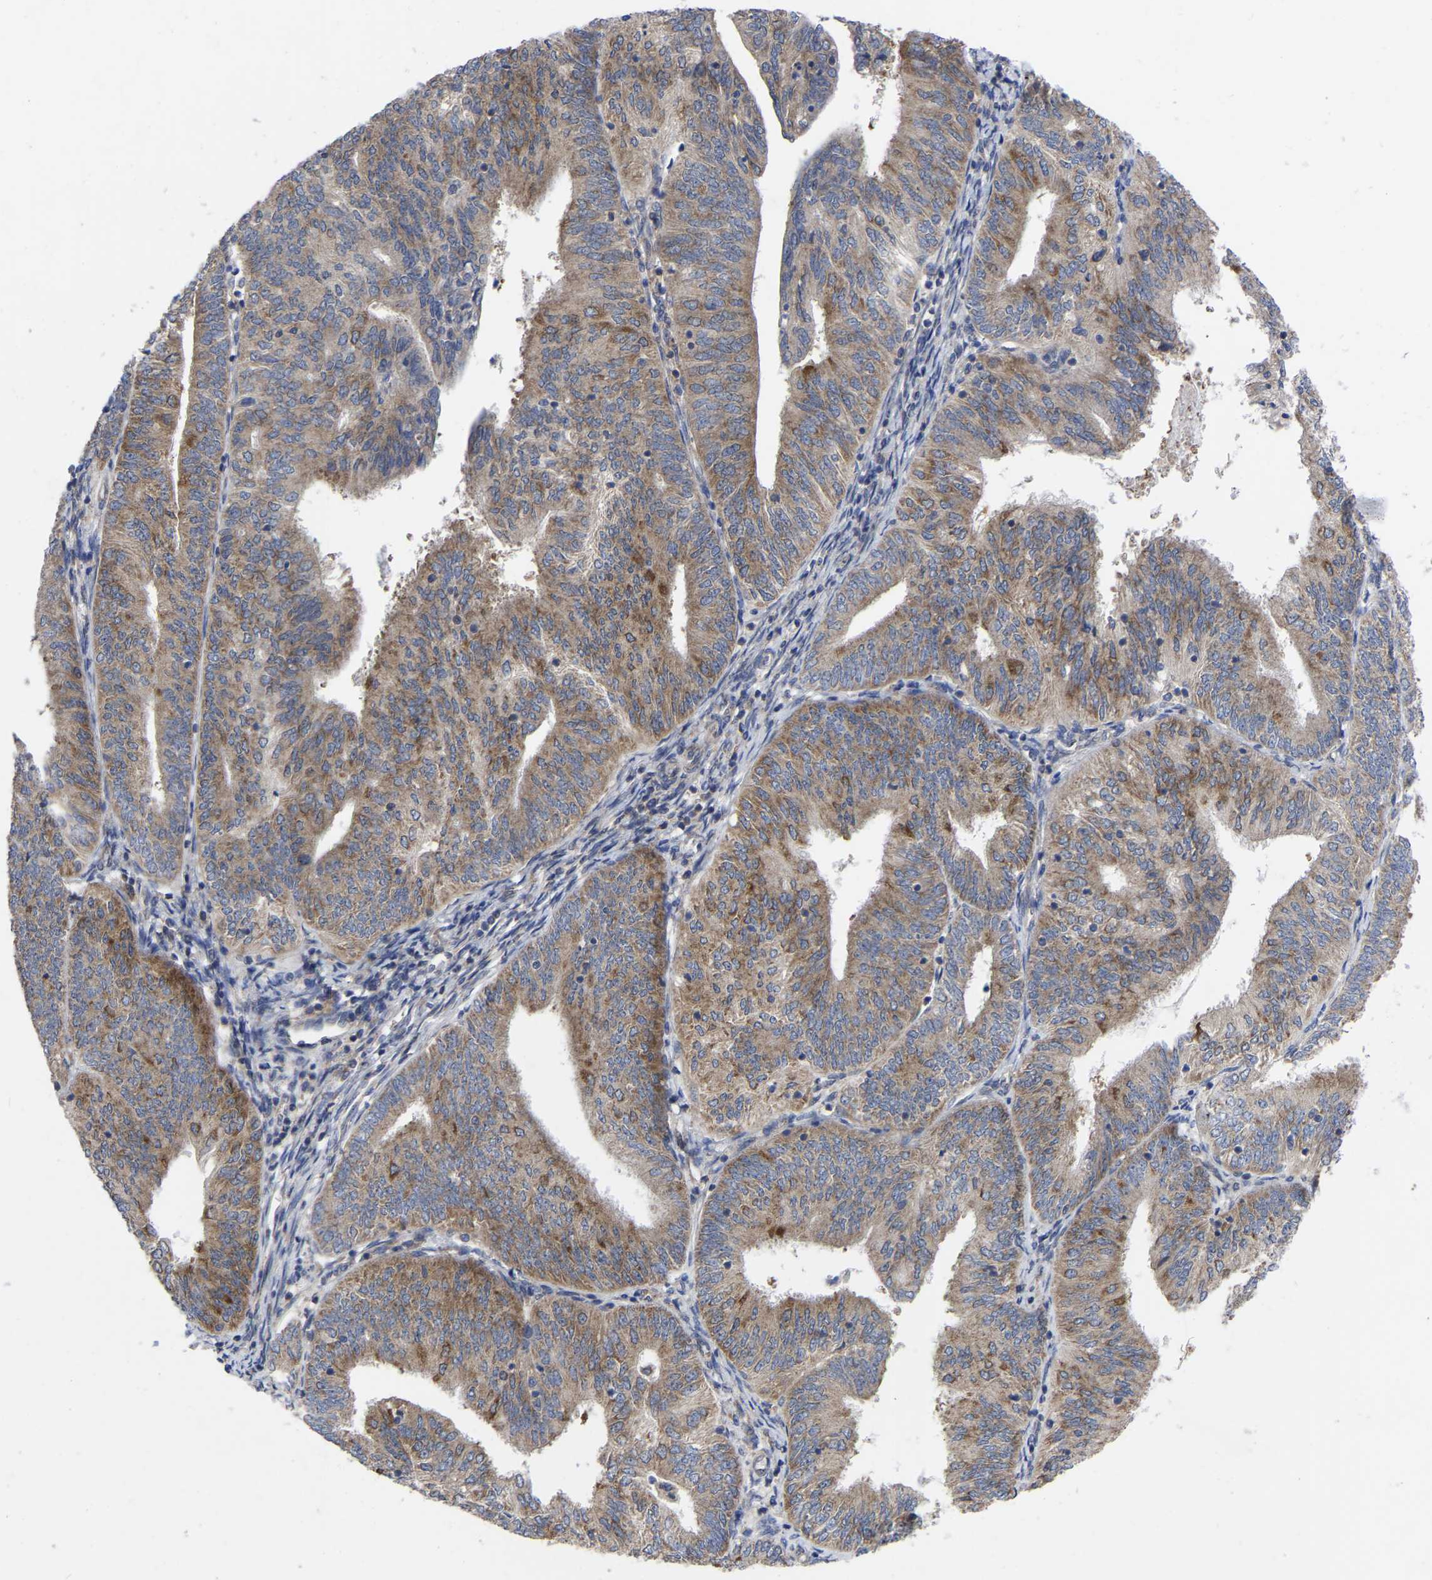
{"staining": {"intensity": "moderate", "quantity": ">75%", "location": "cytoplasmic/membranous"}, "tissue": "endometrial cancer", "cell_type": "Tumor cells", "image_type": "cancer", "snomed": [{"axis": "morphology", "description": "Adenocarcinoma, NOS"}, {"axis": "topography", "description": "Endometrium"}], "caption": "Immunohistochemistry (IHC) micrograph of human endometrial cancer stained for a protein (brown), which demonstrates medium levels of moderate cytoplasmic/membranous staining in about >75% of tumor cells.", "gene": "TCP1", "patient": {"sex": "female", "age": 58}}